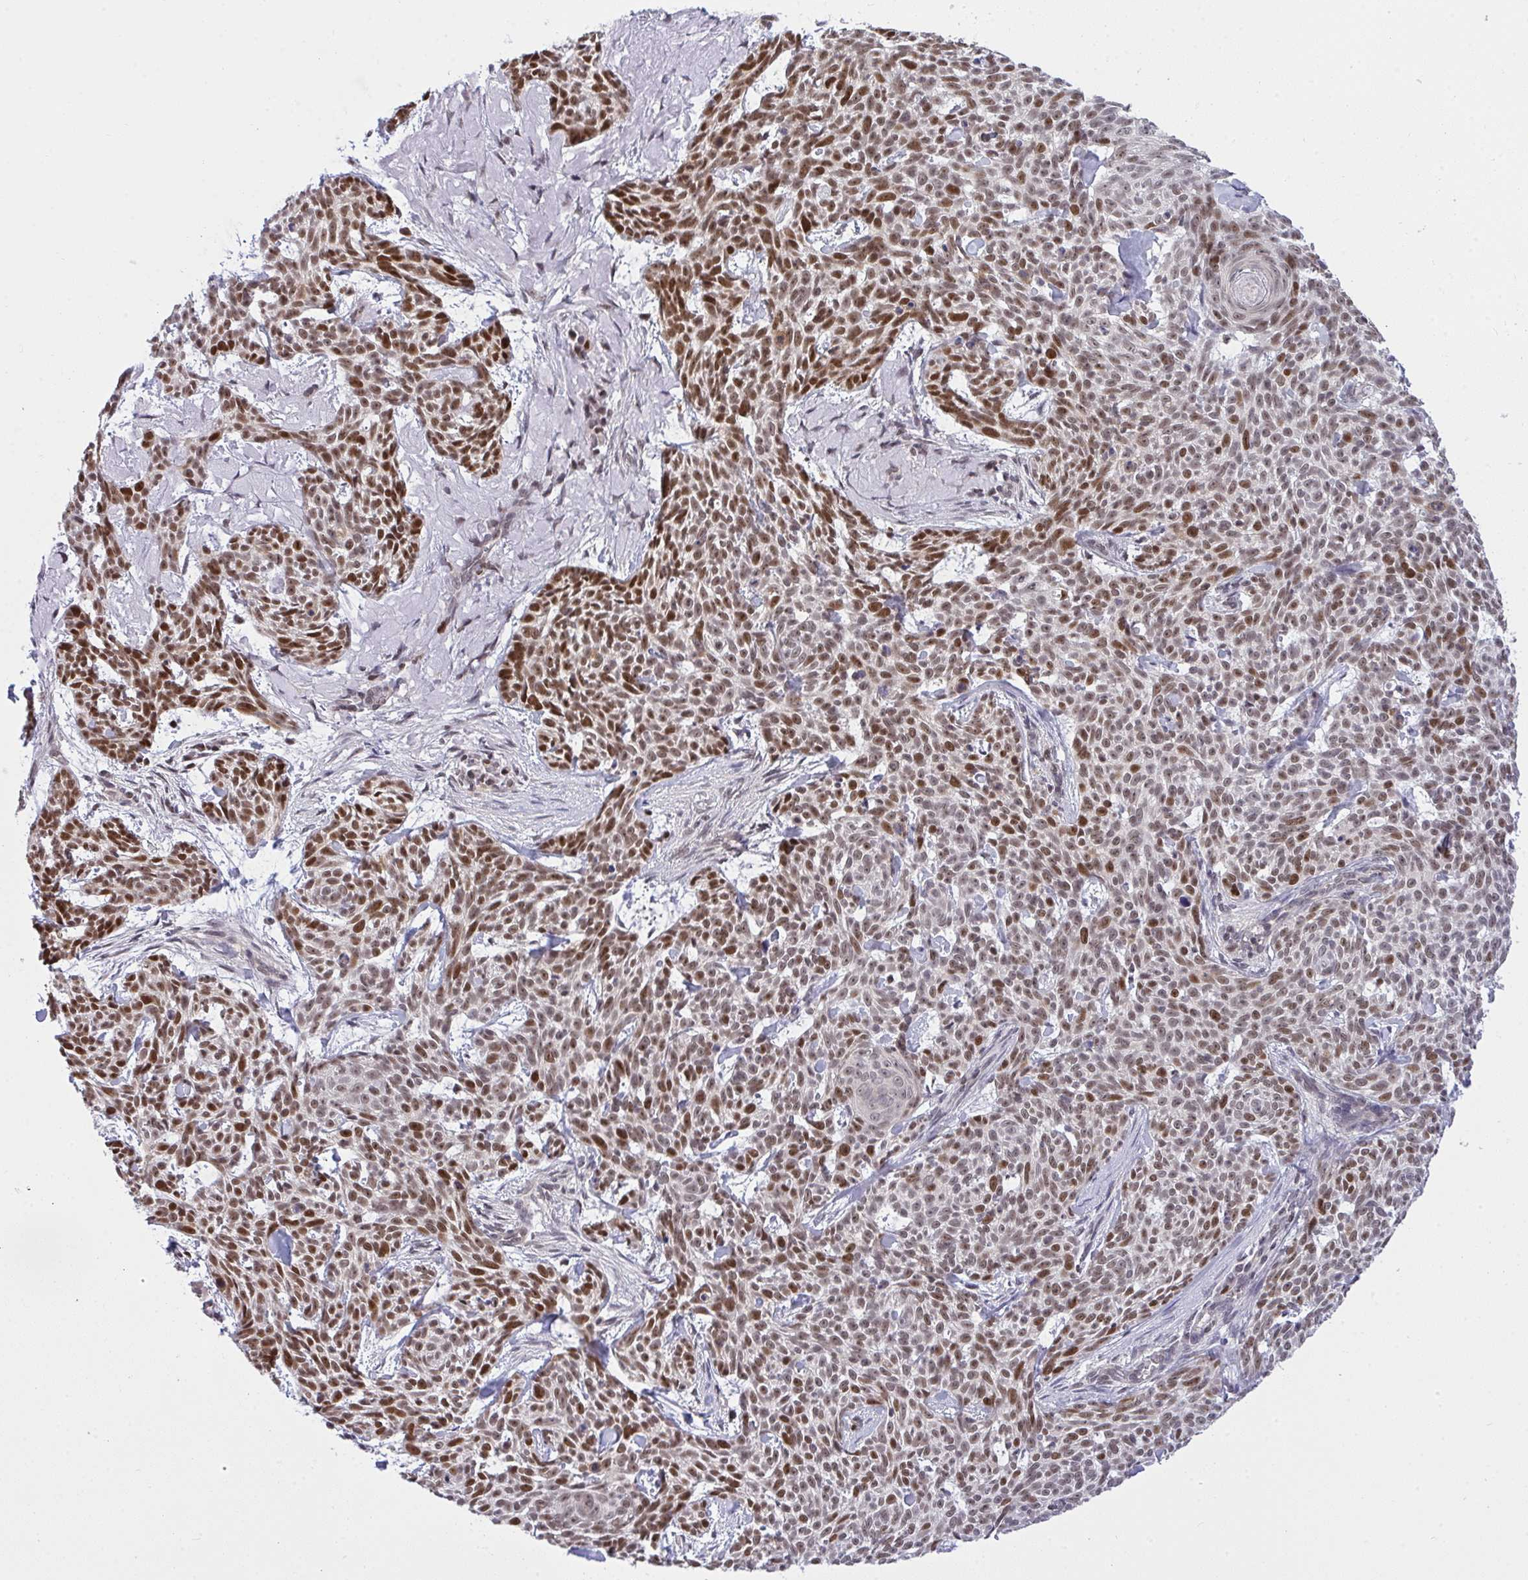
{"staining": {"intensity": "moderate", "quantity": ">75%", "location": "nuclear"}, "tissue": "skin cancer", "cell_type": "Tumor cells", "image_type": "cancer", "snomed": [{"axis": "morphology", "description": "Basal cell carcinoma"}, {"axis": "topography", "description": "Skin"}], "caption": "Immunohistochemical staining of skin cancer reveals medium levels of moderate nuclear protein expression in approximately >75% of tumor cells.", "gene": "RFC4", "patient": {"sex": "female", "age": 93}}